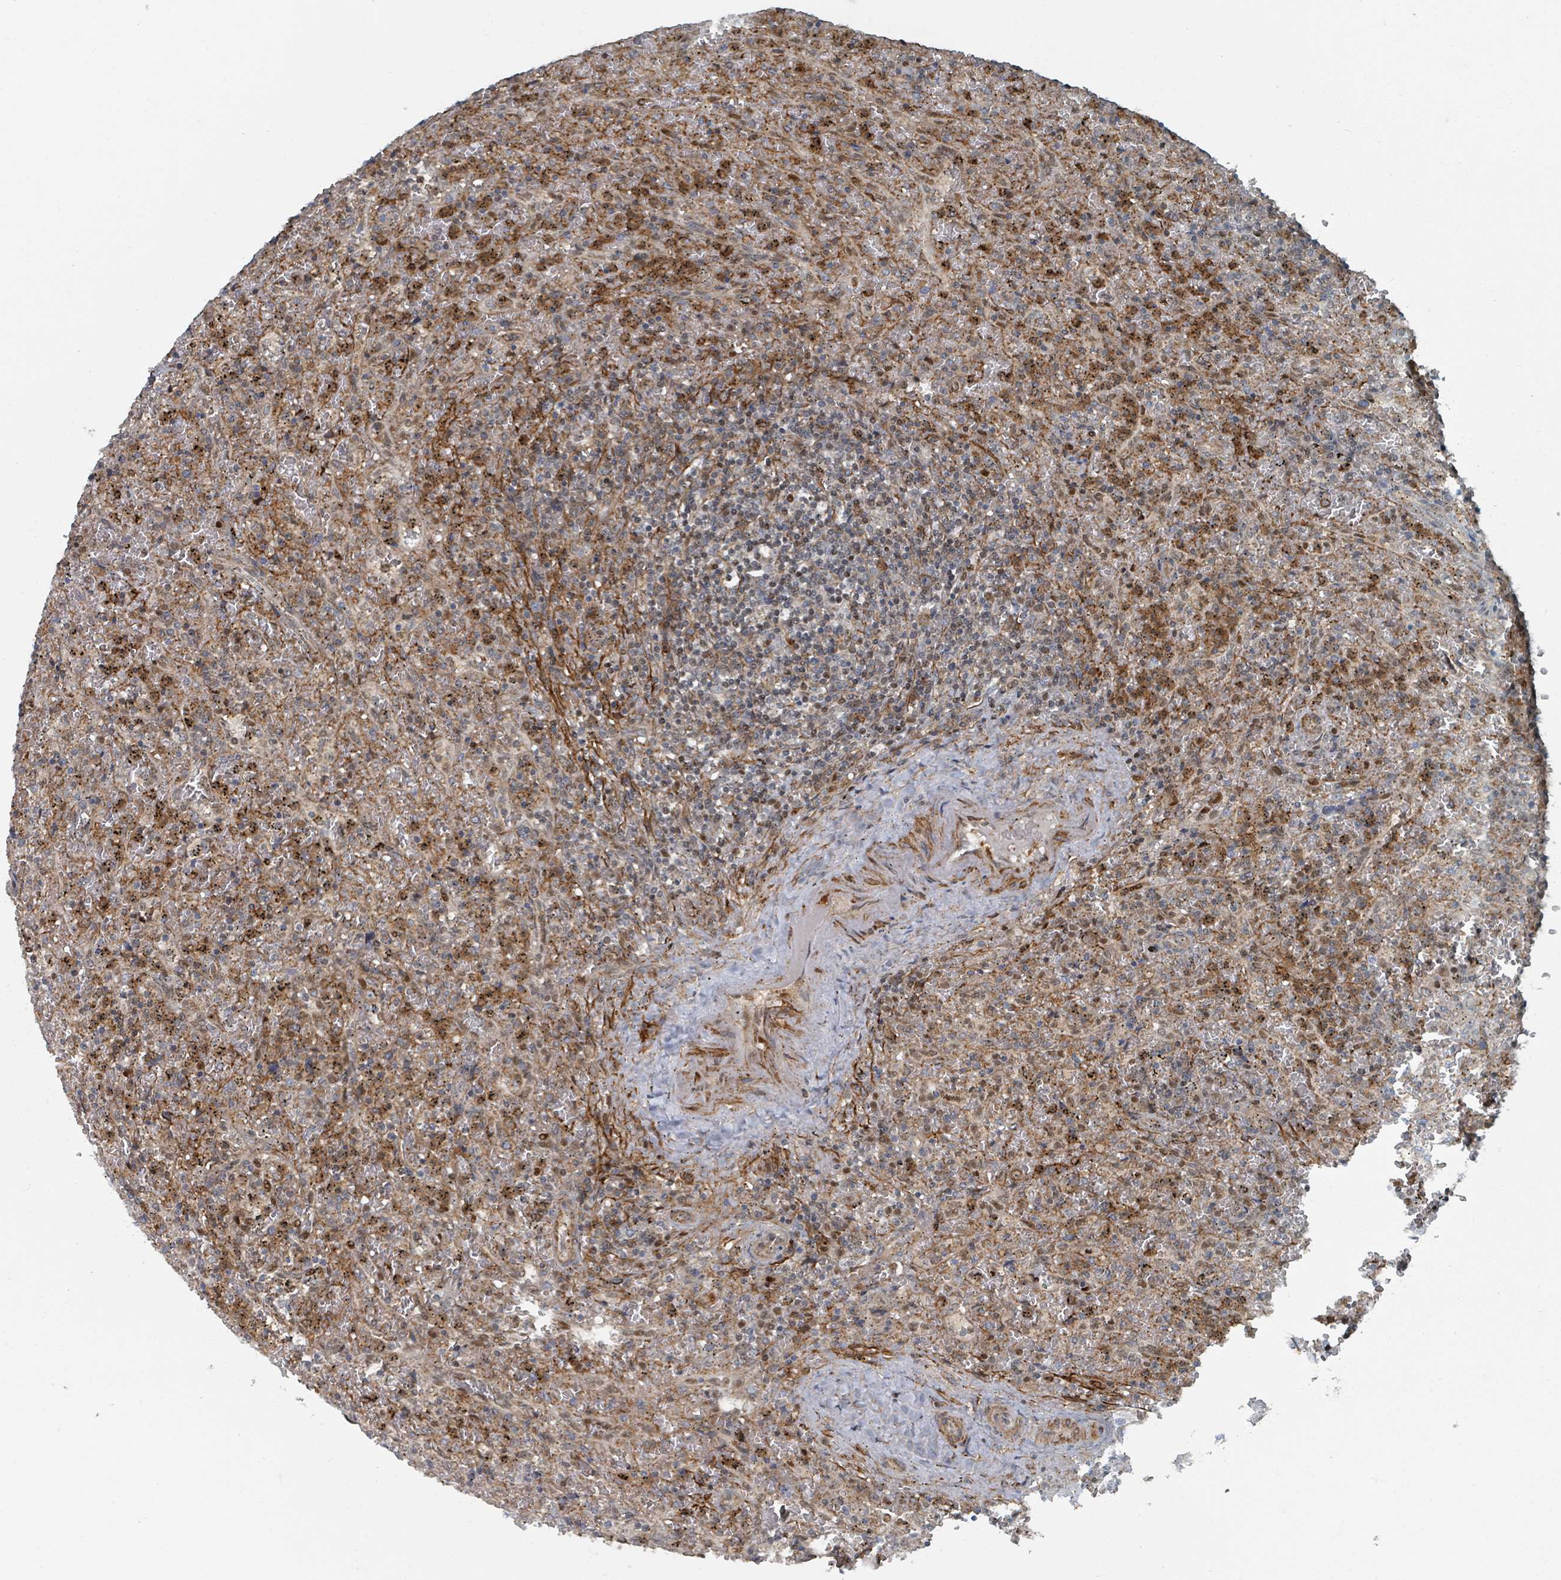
{"staining": {"intensity": "negative", "quantity": "none", "location": "none"}, "tissue": "lymphoma", "cell_type": "Tumor cells", "image_type": "cancer", "snomed": [{"axis": "morphology", "description": "Malignant lymphoma, non-Hodgkin's type, Low grade"}, {"axis": "topography", "description": "Spleen"}], "caption": "A high-resolution micrograph shows immunohistochemistry (IHC) staining of lymphoma, which displays no significant positivity in tumor cells.", "gene": "RHPN2", "patient": {"sex": "female", "age": 64}}